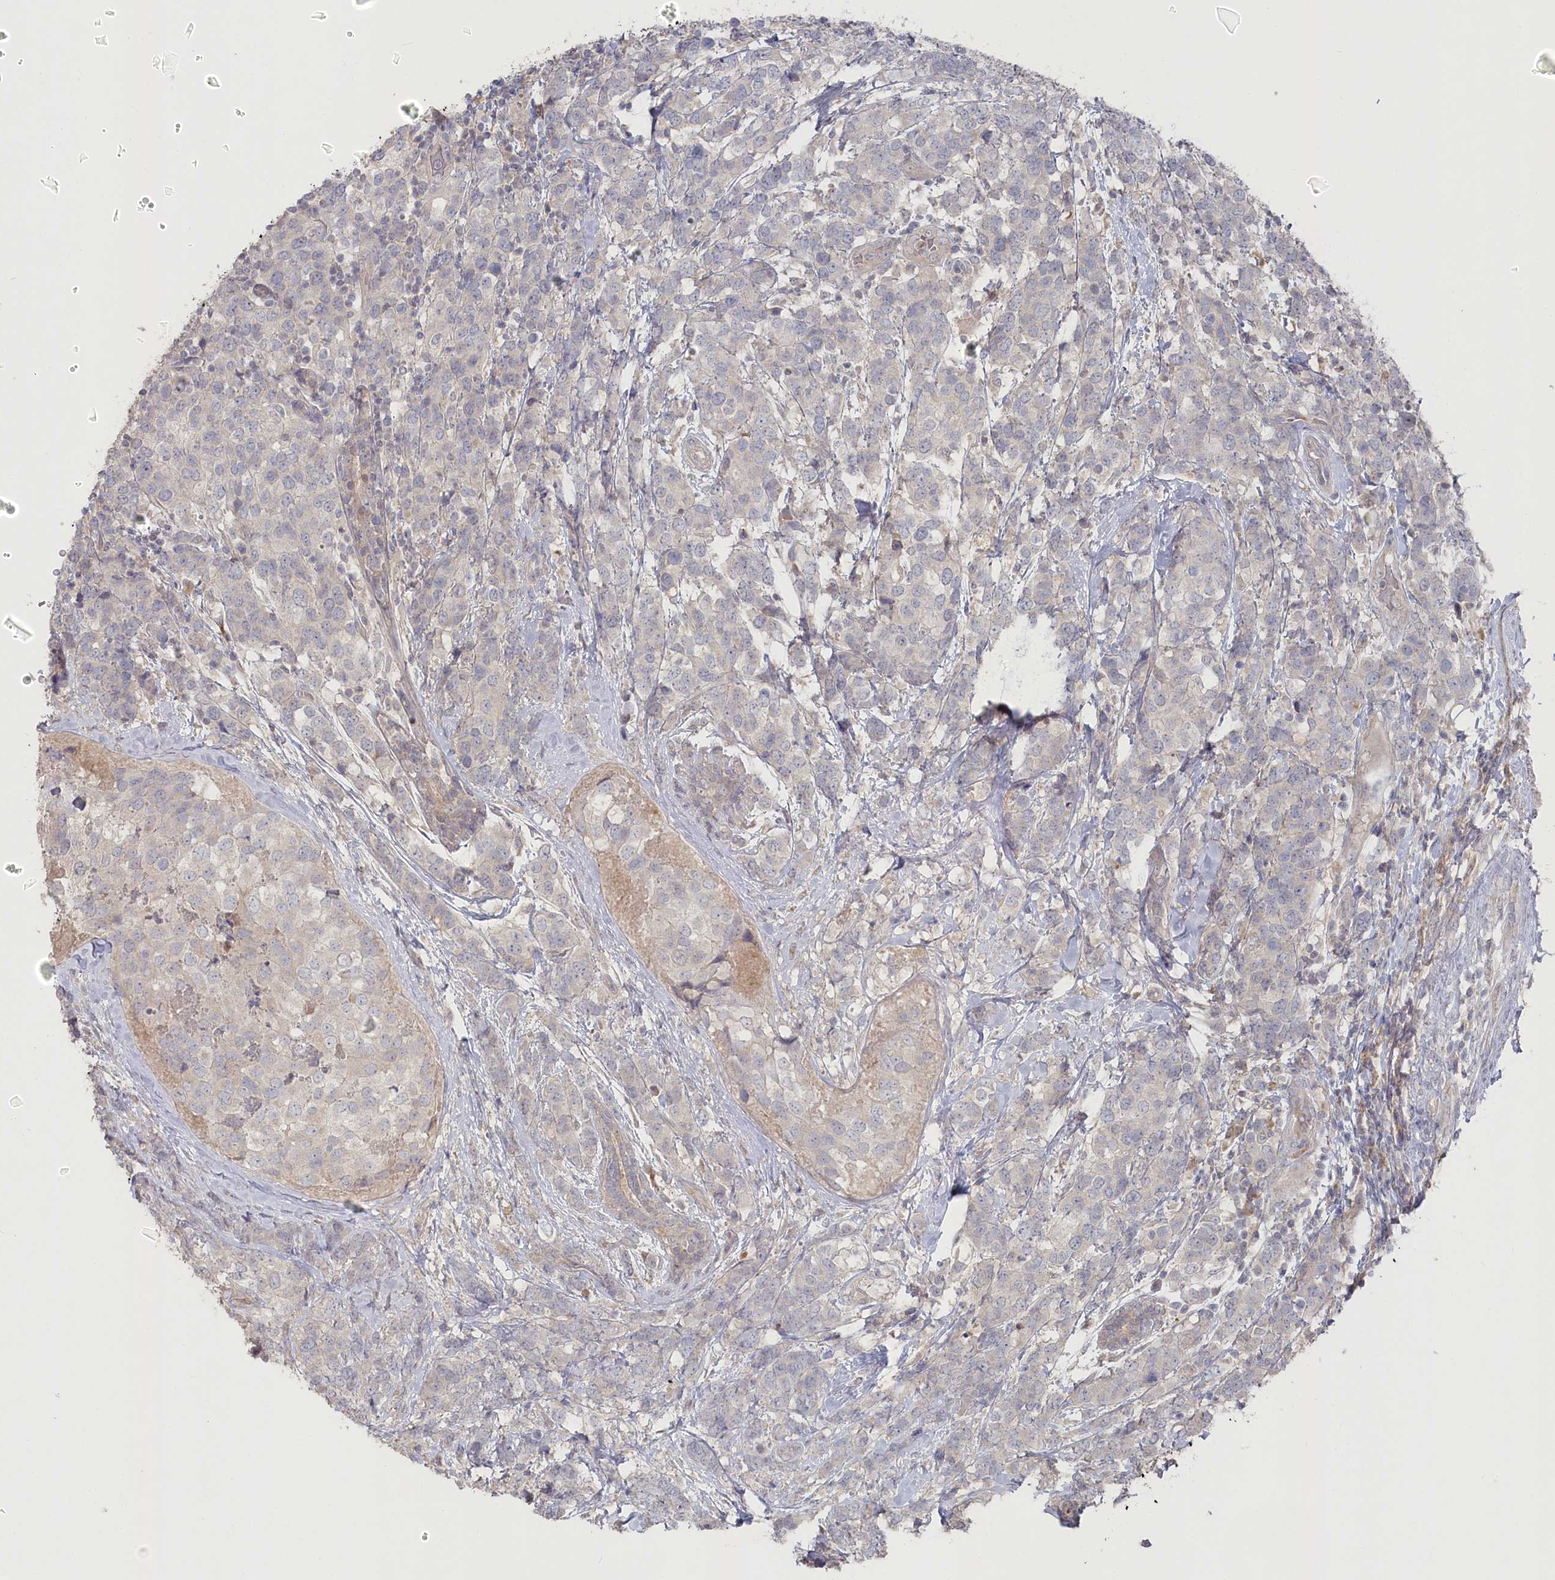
{"staining": {"intensity": "negative", "quantity": "none", "location": "none"}, "tissue": "breast cancer", "cell_type": "Tumor cells", "image_type": "cancer", "snomed": [{"axis": "morphology", "description": "Lobular carcinoma"}, {"axis": "topography", "description": "Breast"}], "caption": "High power microscopy image of an IHC image of breast cancer (lobular carcinoma), revealing no significant expression in tumor cells. (Stains: DAB (3,3'-diaminobenzidine) immunohistochemistry with hematoxylin counter stain, Microscopy: brightfield microscopy at high magnification).", "gene": "TGFBRAP1", "patient": {"sex": "female", "age": 59}}